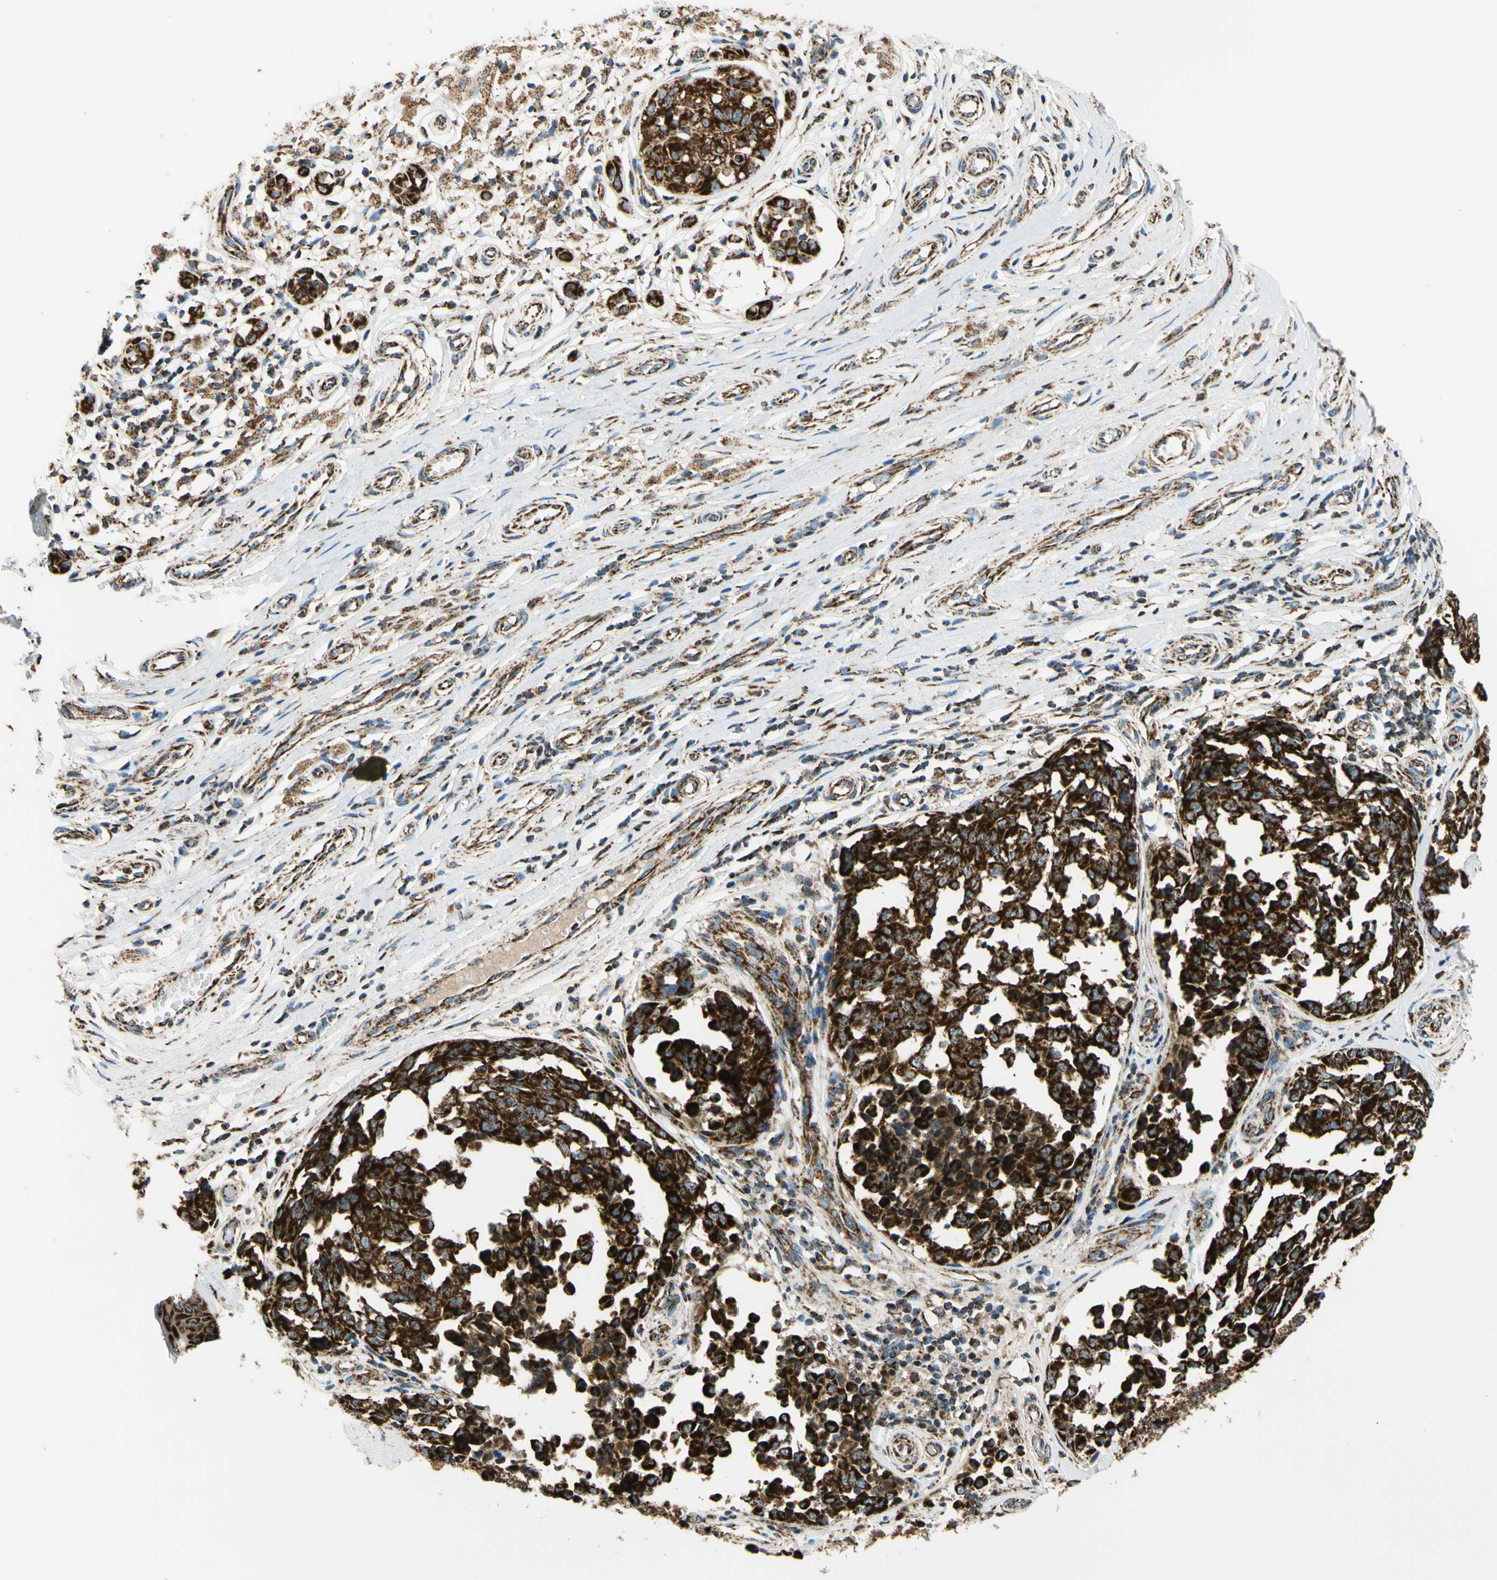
{"staining": {"intensity": "strong", "quantity": ">75%", "location": "cytoplasmic/membranous"}, "tissue": "melanoma", "cell_type": "Tumor cells", "image_type": "cancer", "snomed": [{"axis": "morphology", "description": "Malignant melanoma, NOS"}, {"axis": "topography", "description": "Skin"}], "caption": "Protein expression analysis of malignant melanoma demonstrates strong cytoplasmic/membranous positivity in approximately >75% of tumor cells.", "gene": "MAVS", "patient": {"sex": "female", "age": 64}}